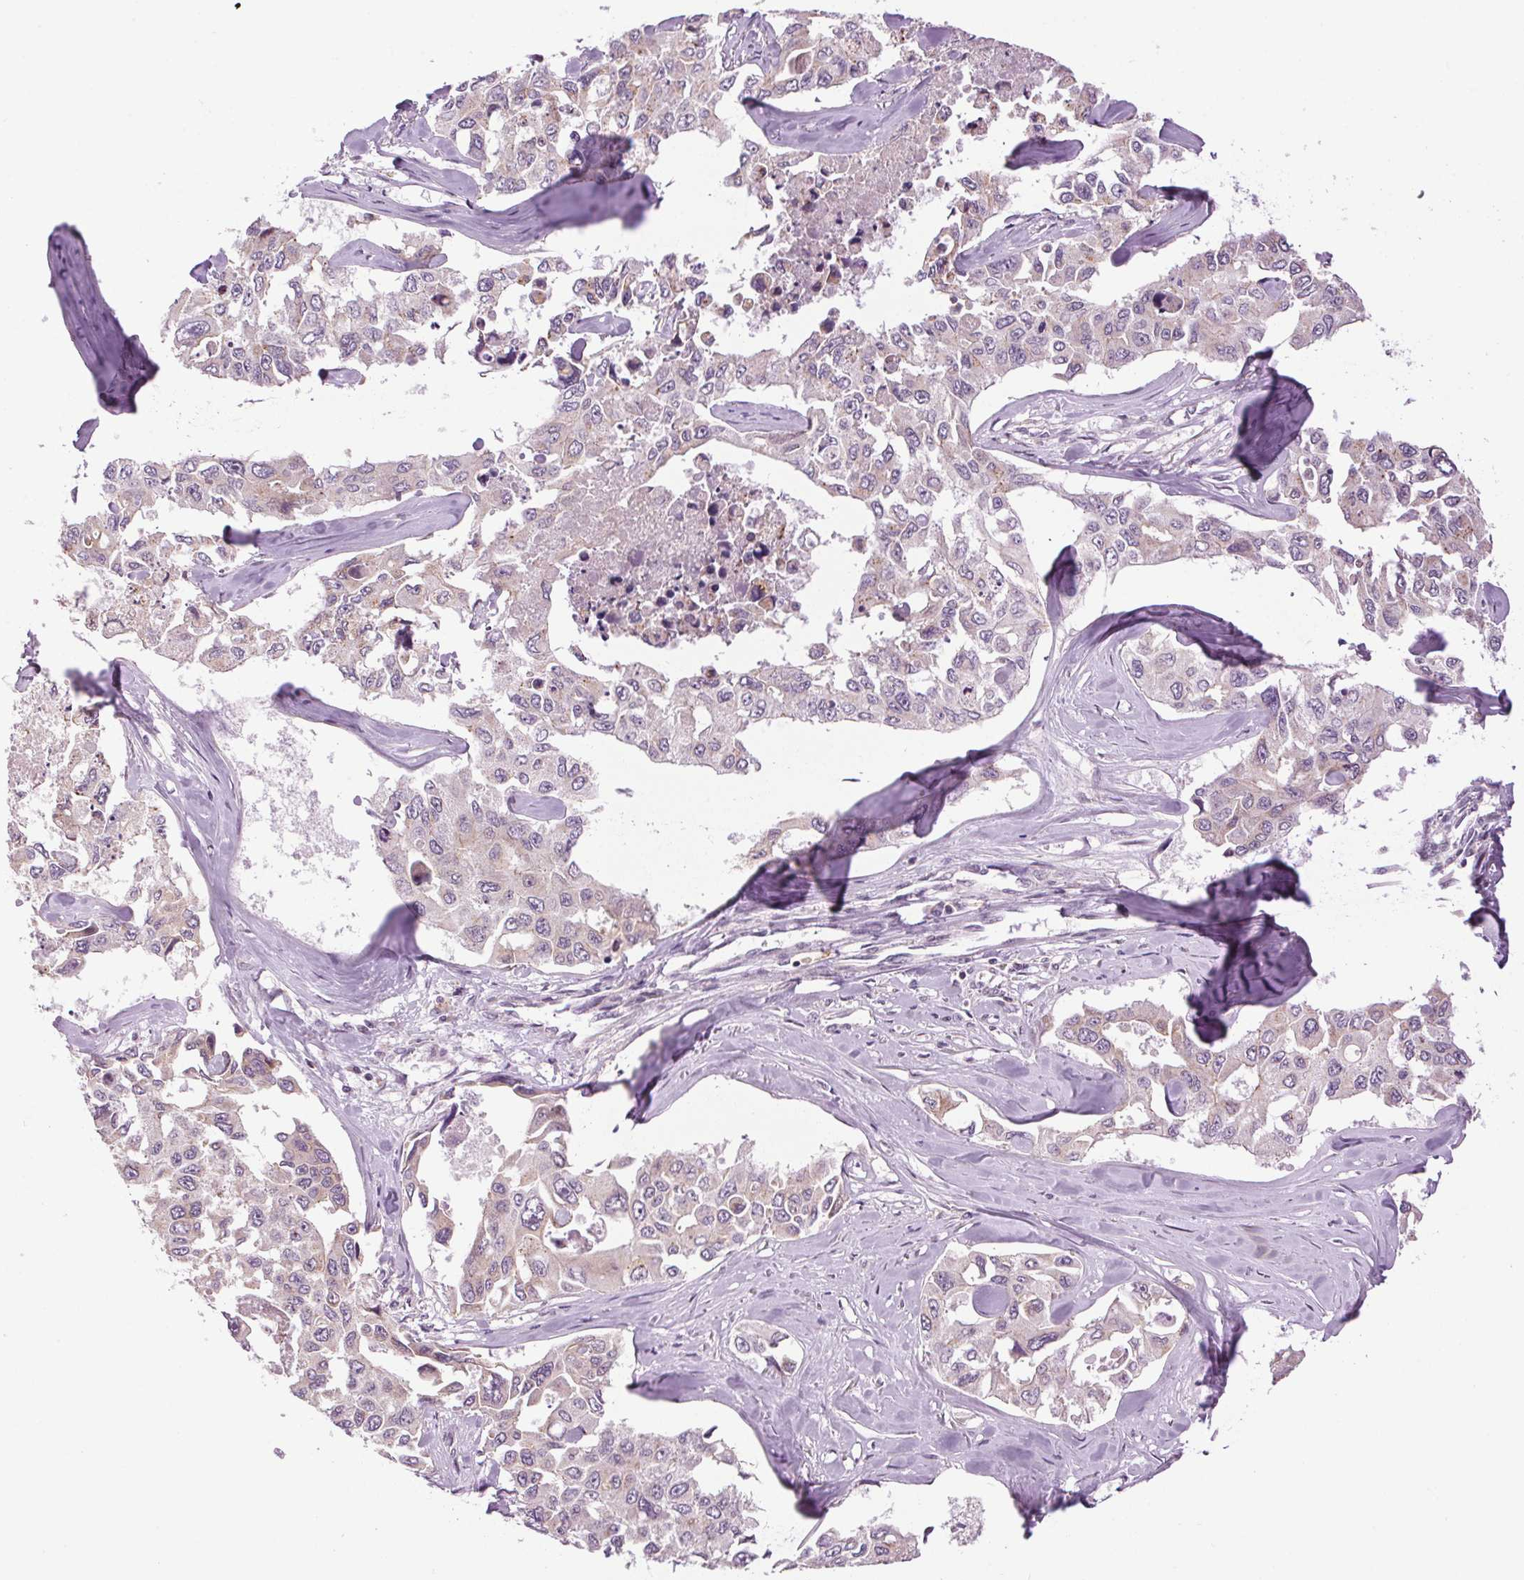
{"staining": {"intensity": "negative", "quantity": "none", "location": "none"}, "tissue": "lung cancer", "cell_type": "Tumor cells", "image_type": "cancer", "snomed": [{"axis": "morphology", "description": "Adenocarcinoma, NOS"}, {"axis": "topography", "description": "Lung"}], "caption": "IHC histopathology image of lung adenocarcinoma stained for a protein (brown), which reveals no expression in tumor cells. Nuclei are stained in blue.", "gene": "SMIM13", "patient": {"sex": "male", "age": 64}}